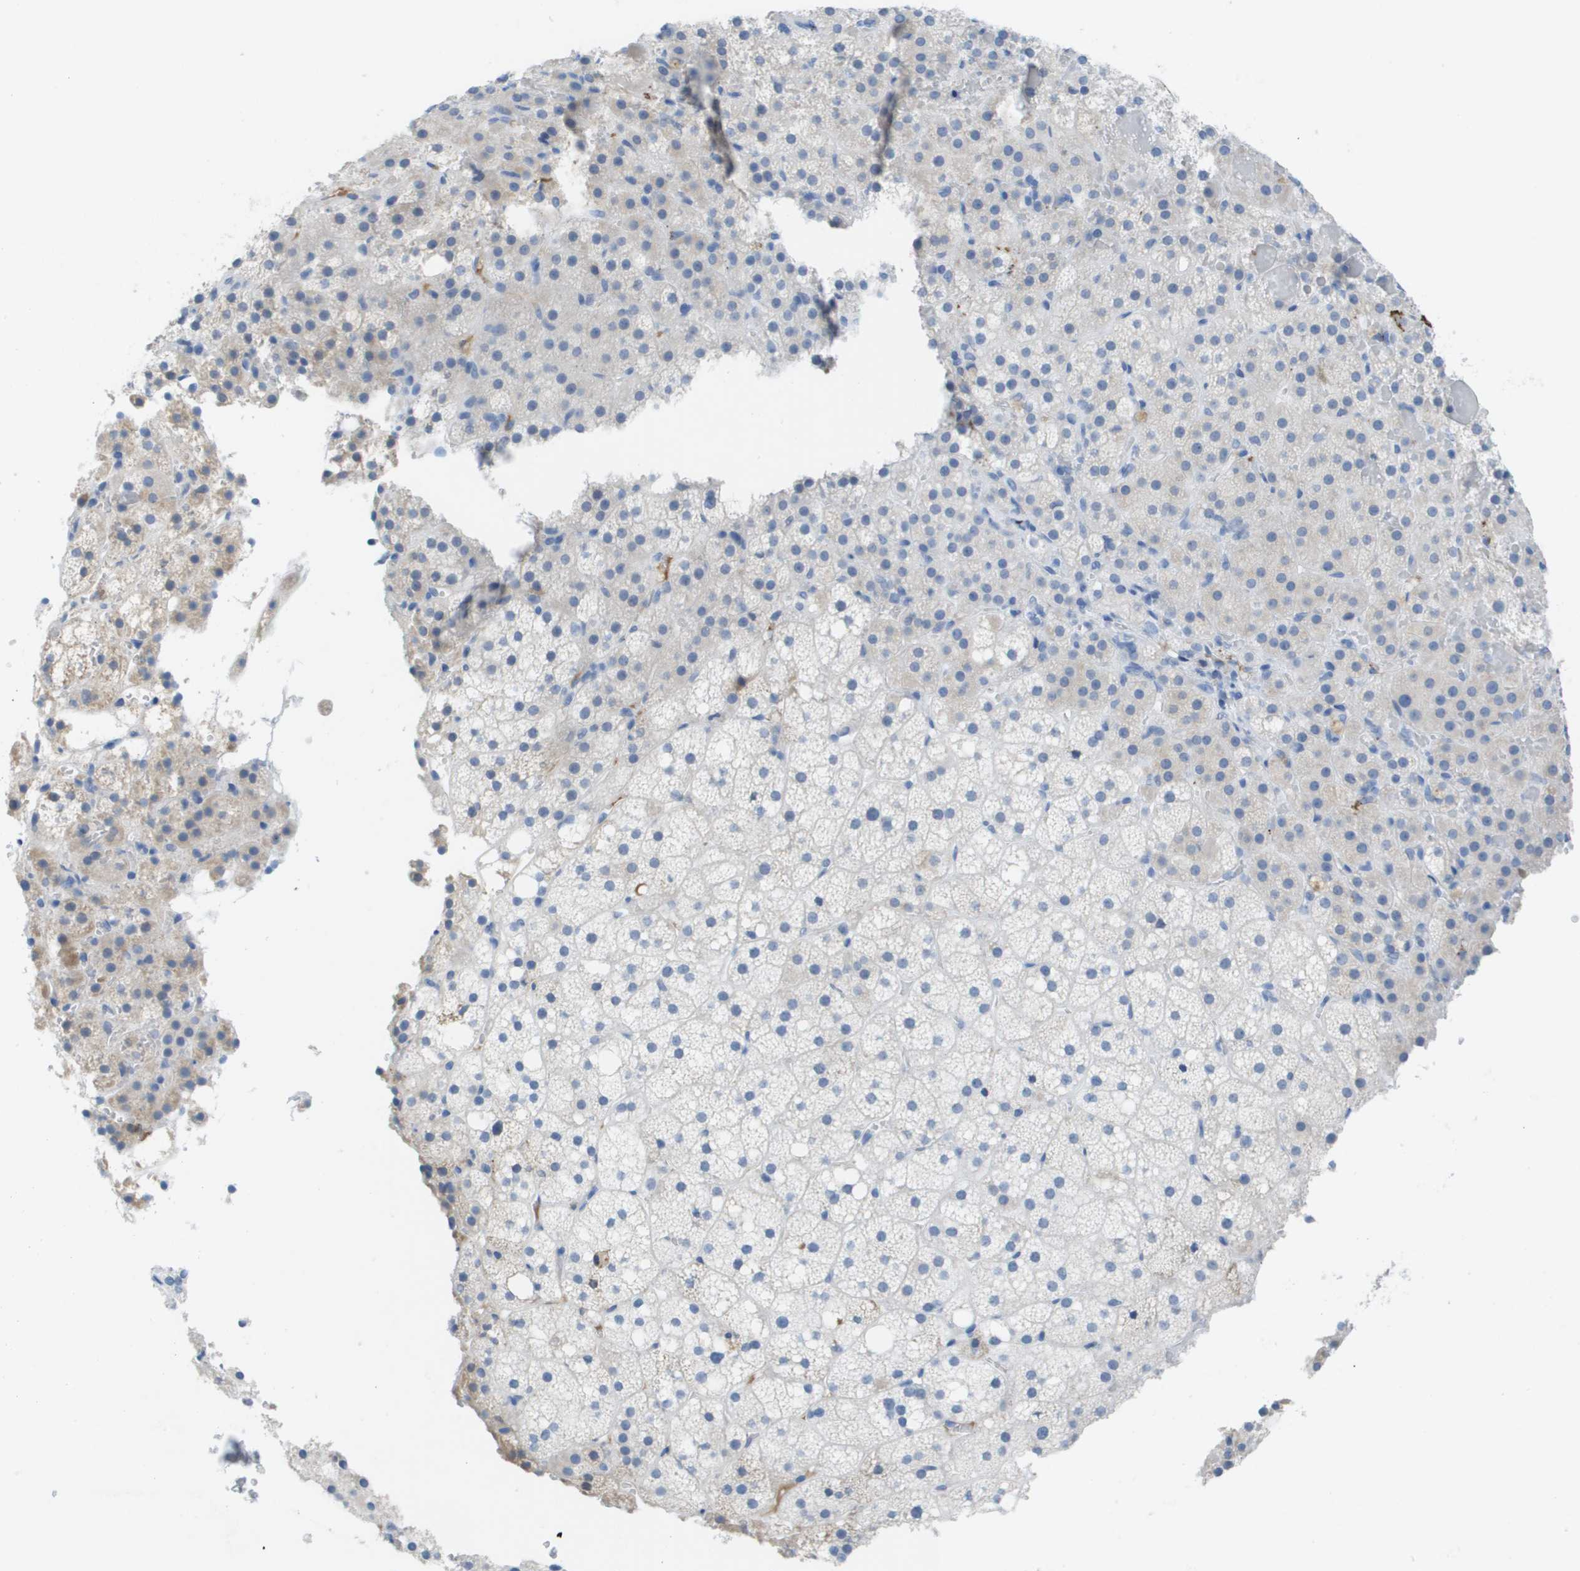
{"staining": {"intensity": "negative", "quantity": "none", "location": "none"}, "tissue": "adrenal gland", "cell_type": "Glandular cells", "image_type": "normal", "snomed": [{"axis": "morphology", "description": "Normal tissue, NOS"}, {"axis": "topography", "description": "Adrenal gland"}], "caption": "Immunohistochemistry (IHC) image of normal adrenal gland stained for a protein (brown), which exhibits no positivity in glandular cells.", "gene": "GPR18", "patient": {"sex": "female", "age": 59}}